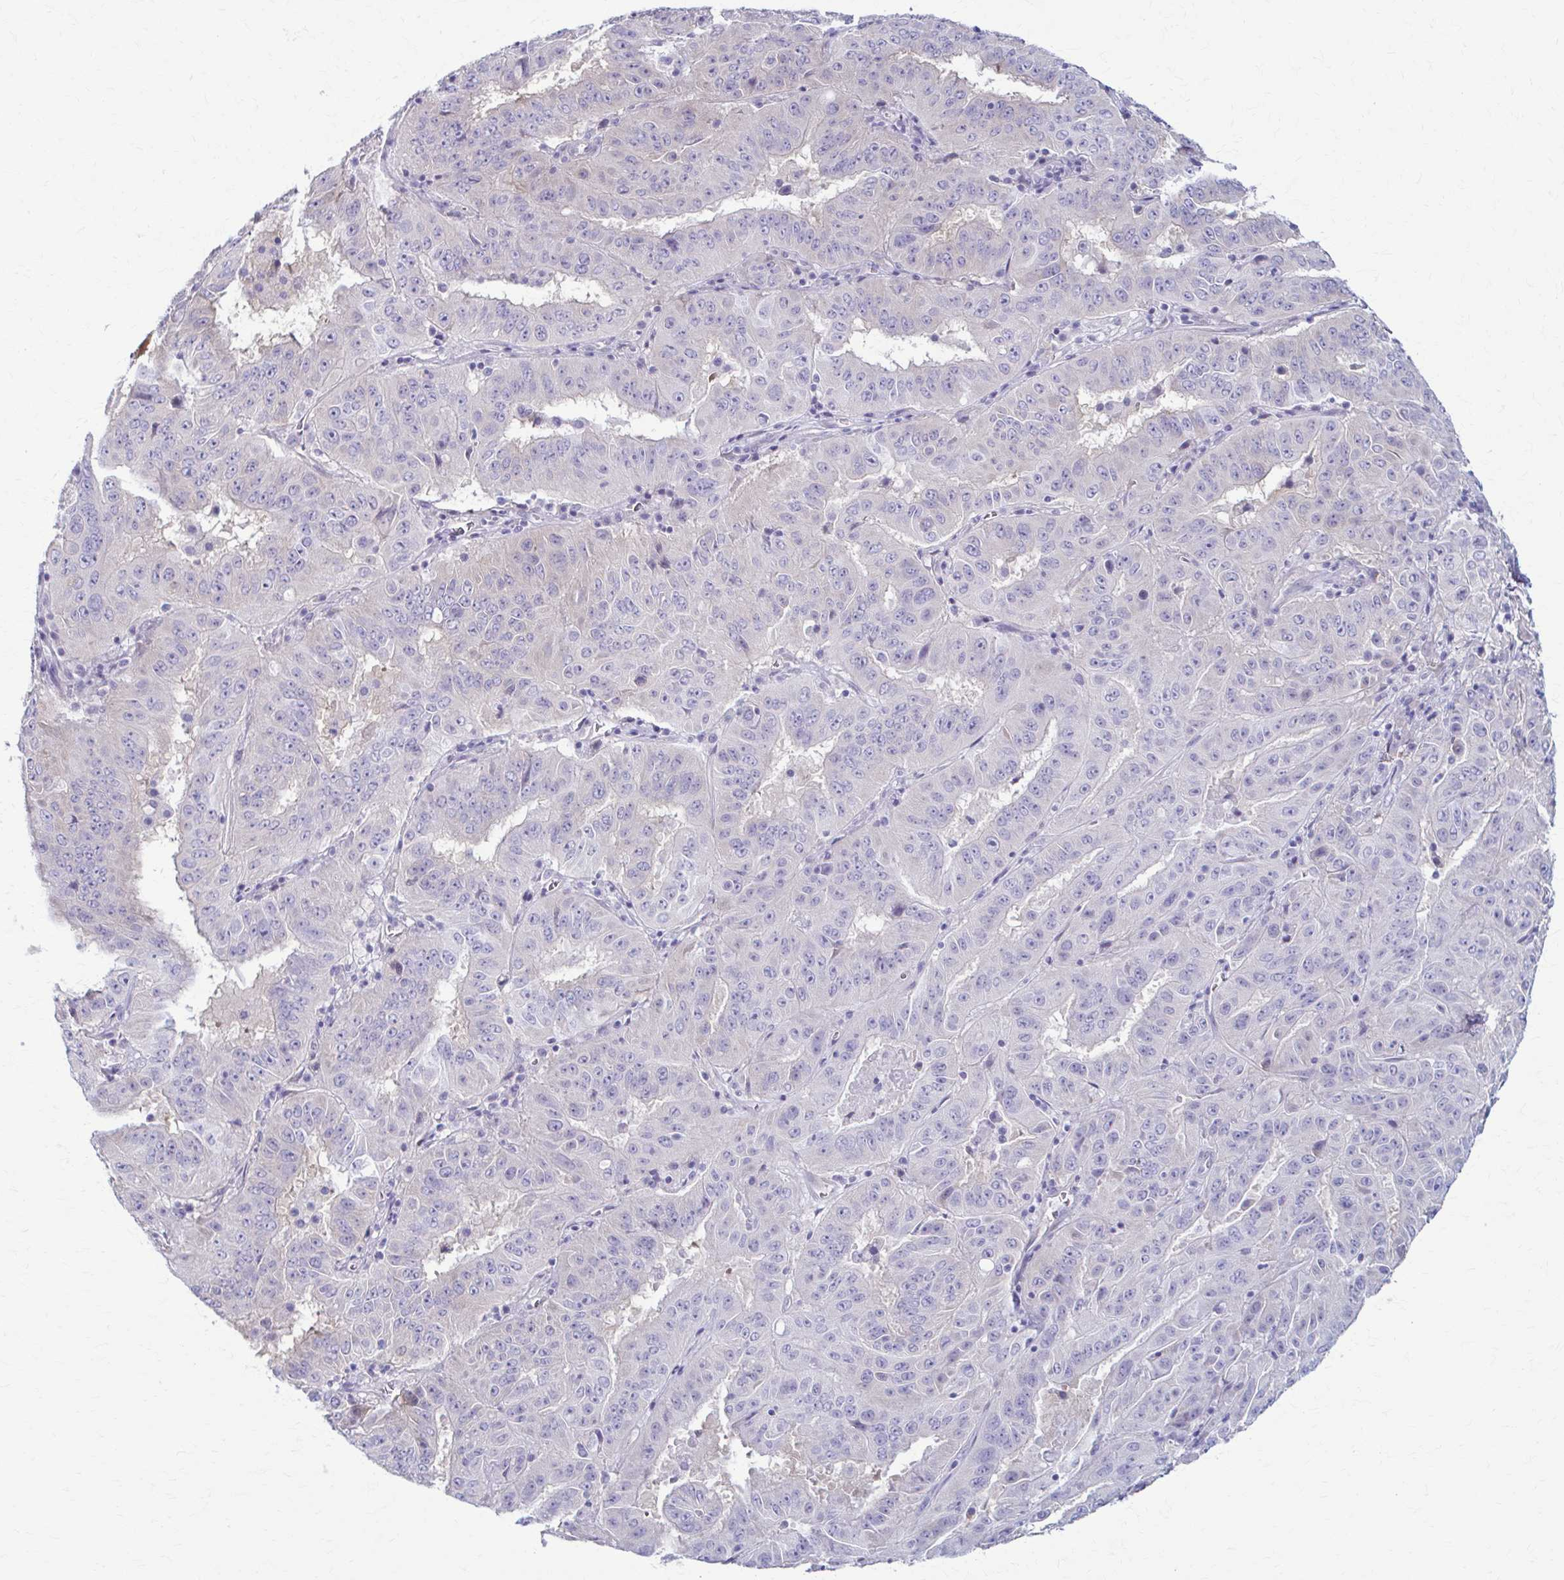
{"staining": {"intensity": "negative", "quantity": "none", "location": "none"}, "tissue": "pancreatic cancer", "cell_type": "Tumor cells", "image_type": "cancer", "snomed": [{"axis": "morphology", "description": "Adenocarcinoma, NOS"}, {"axis": "topography", "description": "Pancreas"}], "caption": "Pancreatic adenocarcinoma stained for a protein using immunohistochemistry (IHC) demonstrates no positivity tumor cells.", "gene": "PRKRA", "patient": {"sex": "male", "age": 63}}